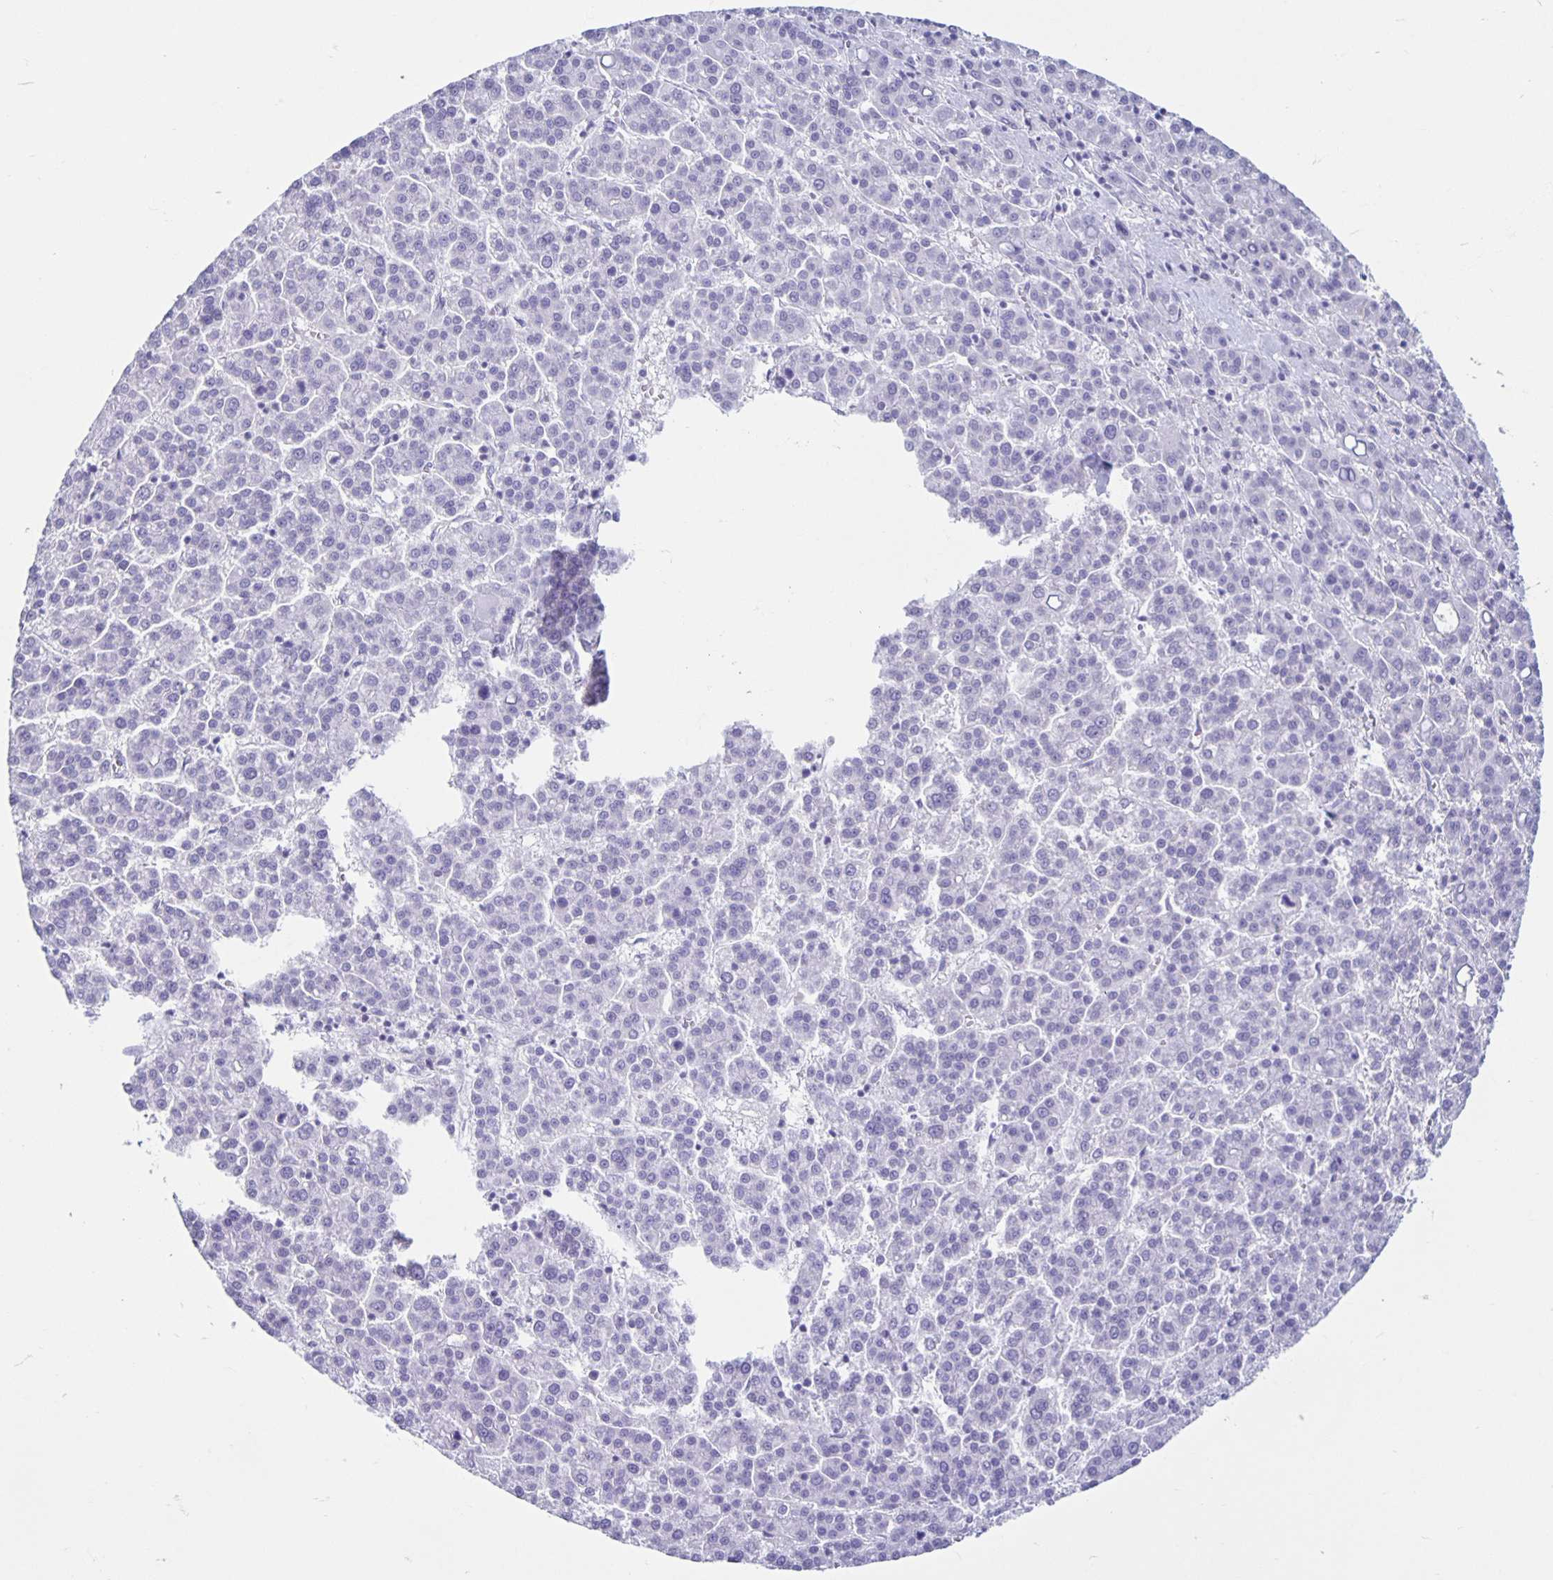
{"staining": {"intensity": "negative", "quantity": "none", "location": "none"}, "tissue": "liver cancer", "cell_type": "Tumor cells", "image_type": "cancer", "snomed": [{"axis": "morphology", "description": "Carcinoma, Hepatocellular, NOS"}, {"axis": "topography", "description": "Liver"}], "caption": "A micrograph of liver cancer (hepatocellular carcinoma) stained for a protein reveals no brown staining in tumor cells. (Stains: DAB (3,3'-diaminobenzidine) IHC with hematoxylin counter stain, Microscopy: brightfield microscopy at high magnification).", "gene": "CT45A5", "patient": {"sex": "female", "age": 58}}